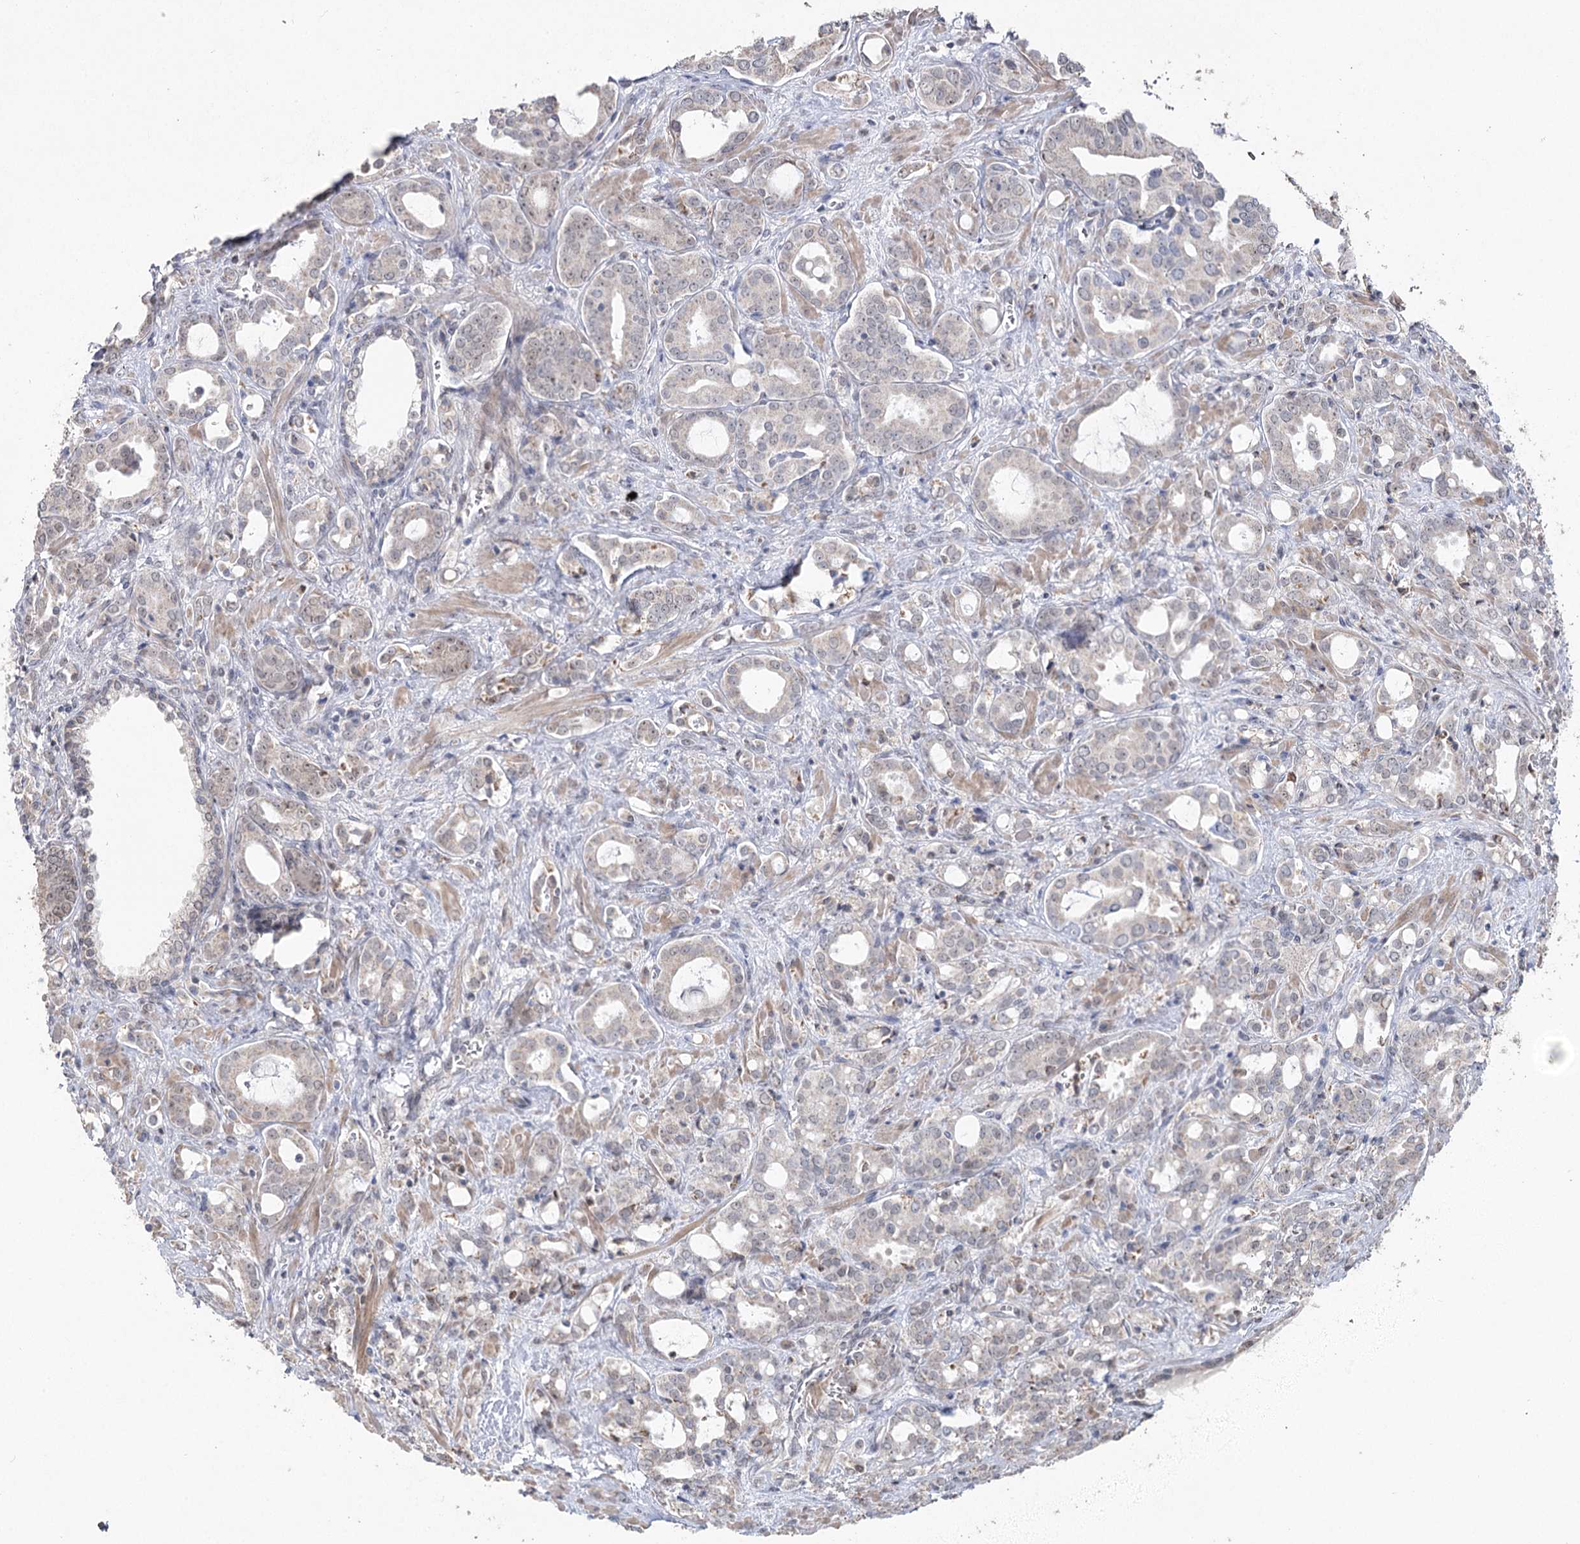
{"staining": {"intensity": "weak", "quantity": "<25%", "location": "nuclear"}, "tissue": "prostate cancer", "cell_type": "Tumor cells", "image_type": "cancer", "snomed": [{"axis": "morphology", "description": "Adenocarcinoma, High grade"}, {"axis": "topography", "description": "Prostate"}], "caption": "The IHC micrograph has no significant positivity in tumor cells of high-grade adenocarcinoma (prostate) tissue.", "gene": "RUFY4", "patient": {"sex": "male", "age": 72}}